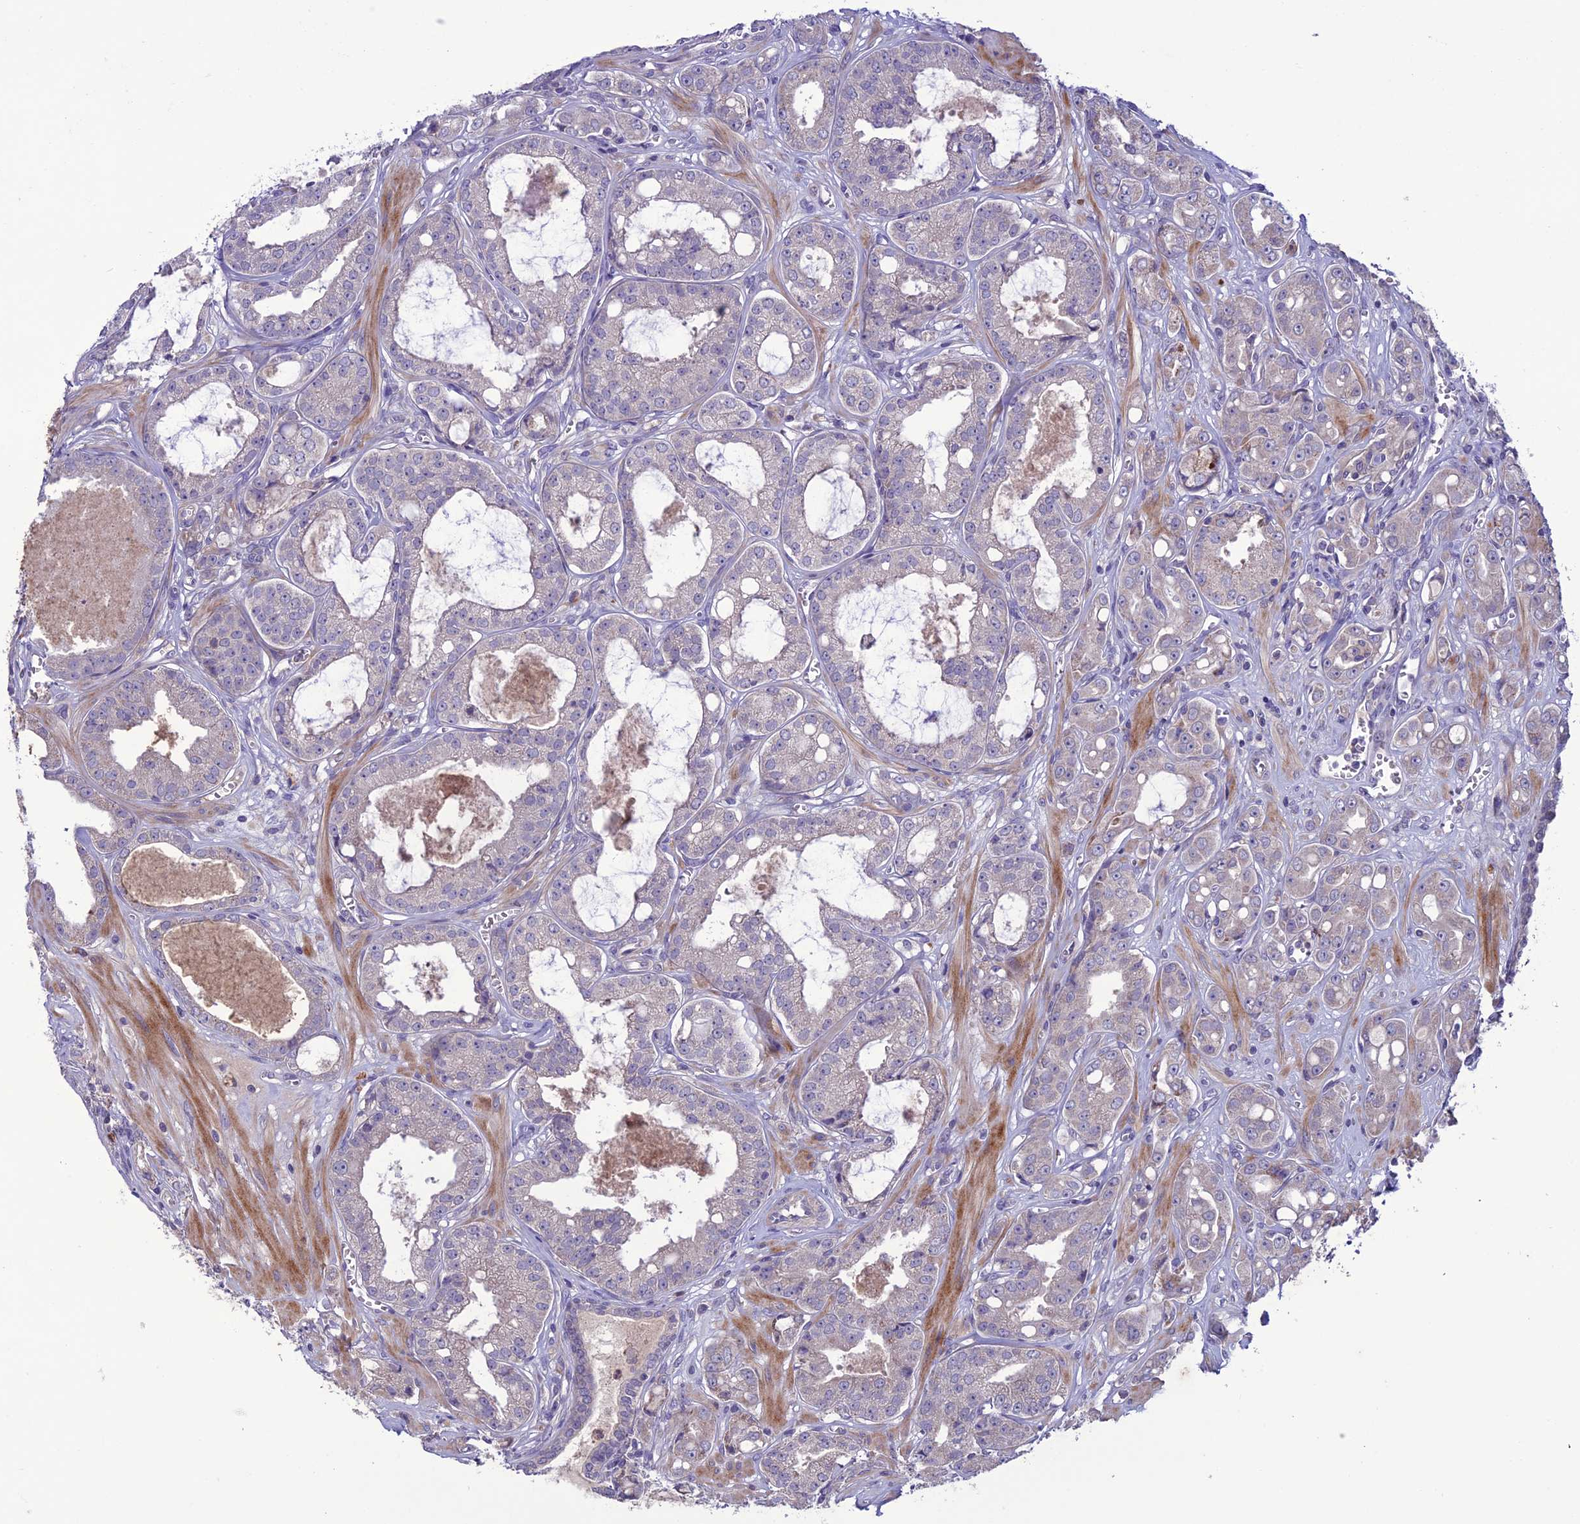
{"staining": {"intensity": "negative", "quantity": "none", "location": "none"}, "tissue": "prostate cancer", "cell_type": "Tumor cells", "image_type": "cancer", "snomed": [{"axis": "morphology", "description": "Adenocarcinoma, High grade"}, {"axis": "topography", "description": "Prostate"}], "caption": "DAB (3,3'-diaminobenzidine) immunohistochemical staining of prostate cancer reveals no significant expression in tumor cells.", "gene": "C2orf76", "patient": {"sex": "male", "age": 74}}